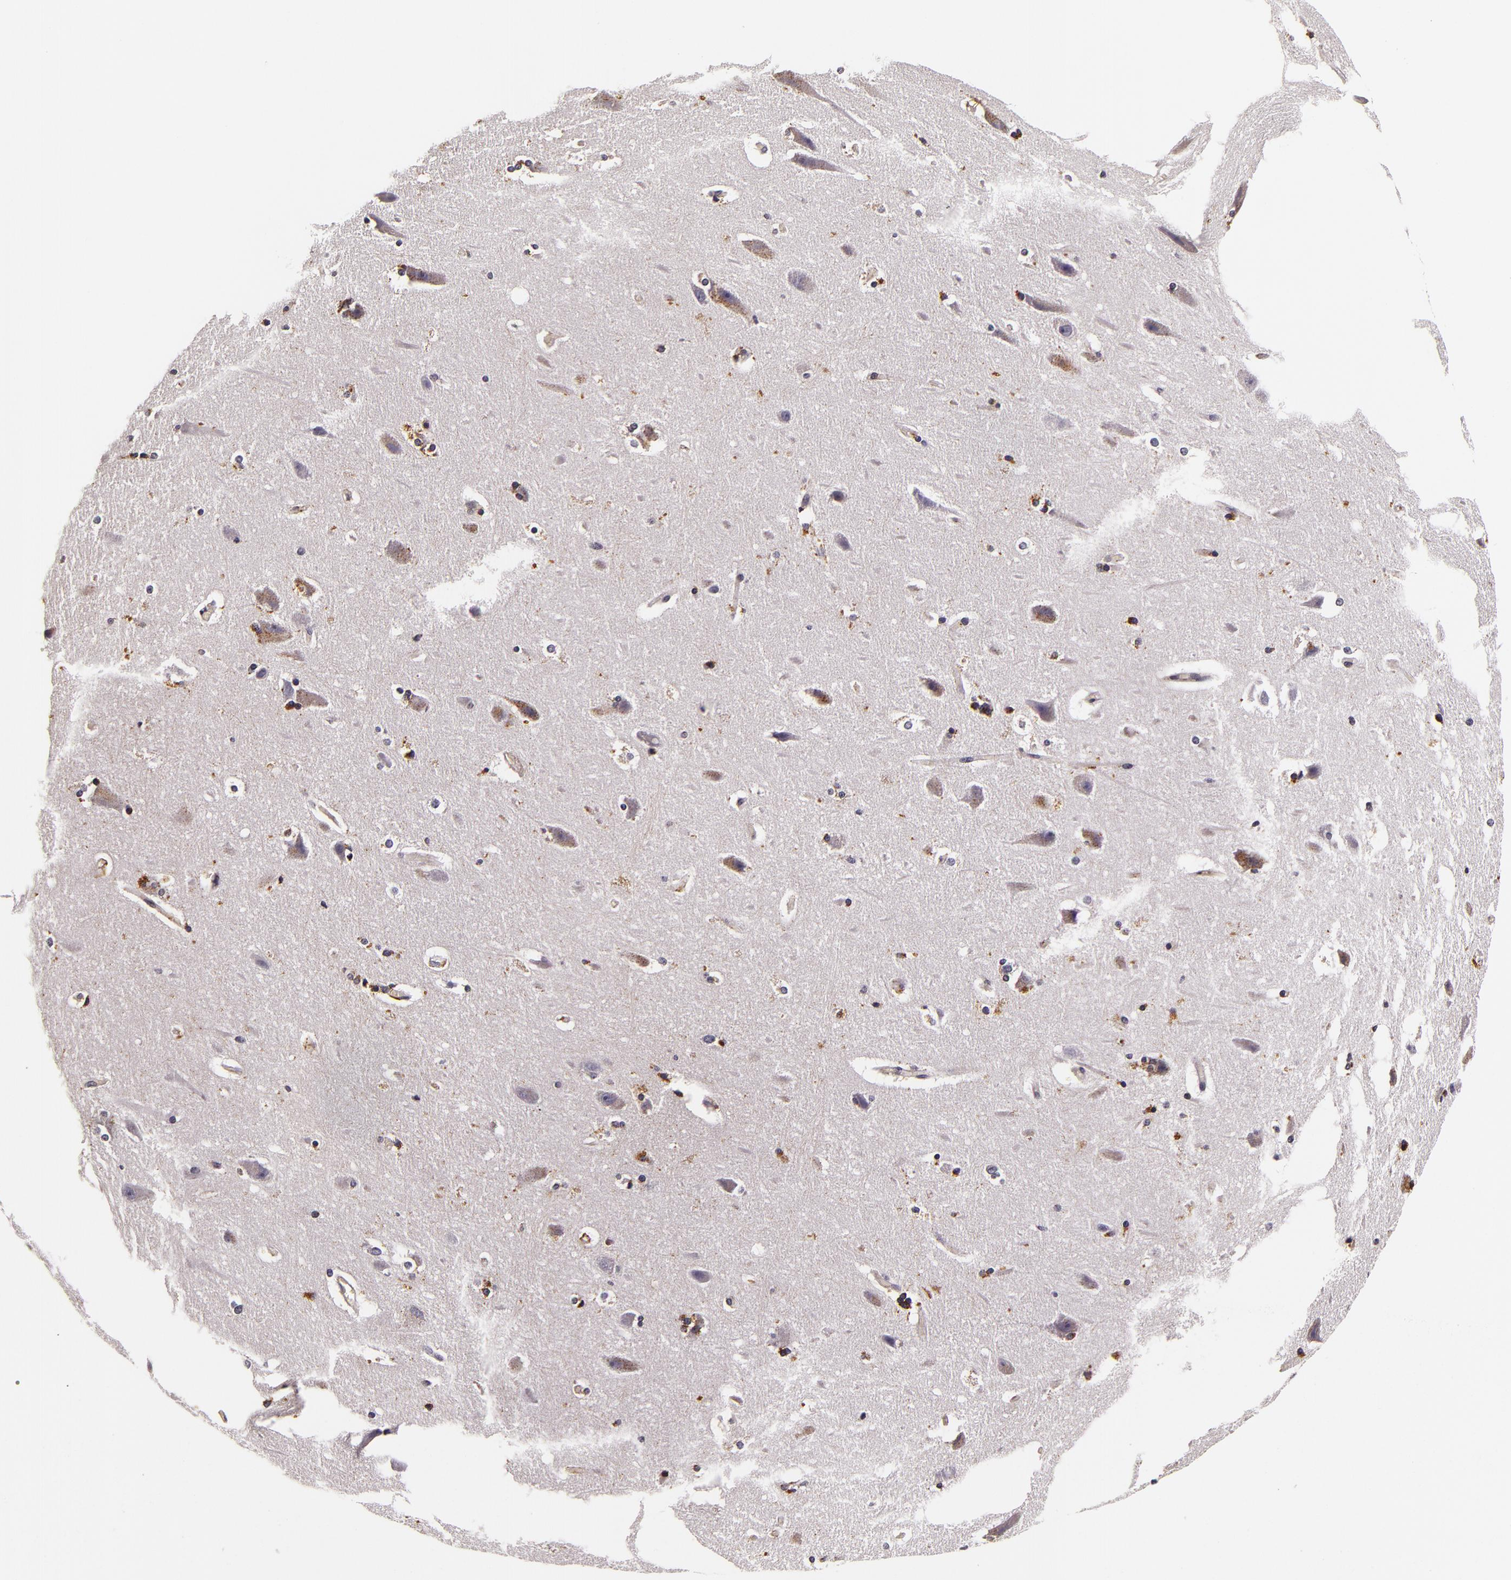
{"staining": {"intensity": "negative", "quantity": "none", "location": "none"}, "tissue": "hippocampus", "cell_type": "Glial cells", "image_type": "normal", "snomed": [{"axis": "morphology", "description": "Normal tissue, NOS"}, {"axis": "topography", "description": "Hippocampus"}], "caption": "This micrograph is of unremarkable hippocampus stained with immunohistochemistry to label a protein in brown with the nuclei are counter-stained blue. There is no expression in glial cells. (DAB (3,3'-diaminobenzidine) IHC with hematoxylin counter stain).", "gene": "LGALS3BP", "patient": {"sex": "female", "age": 19}}